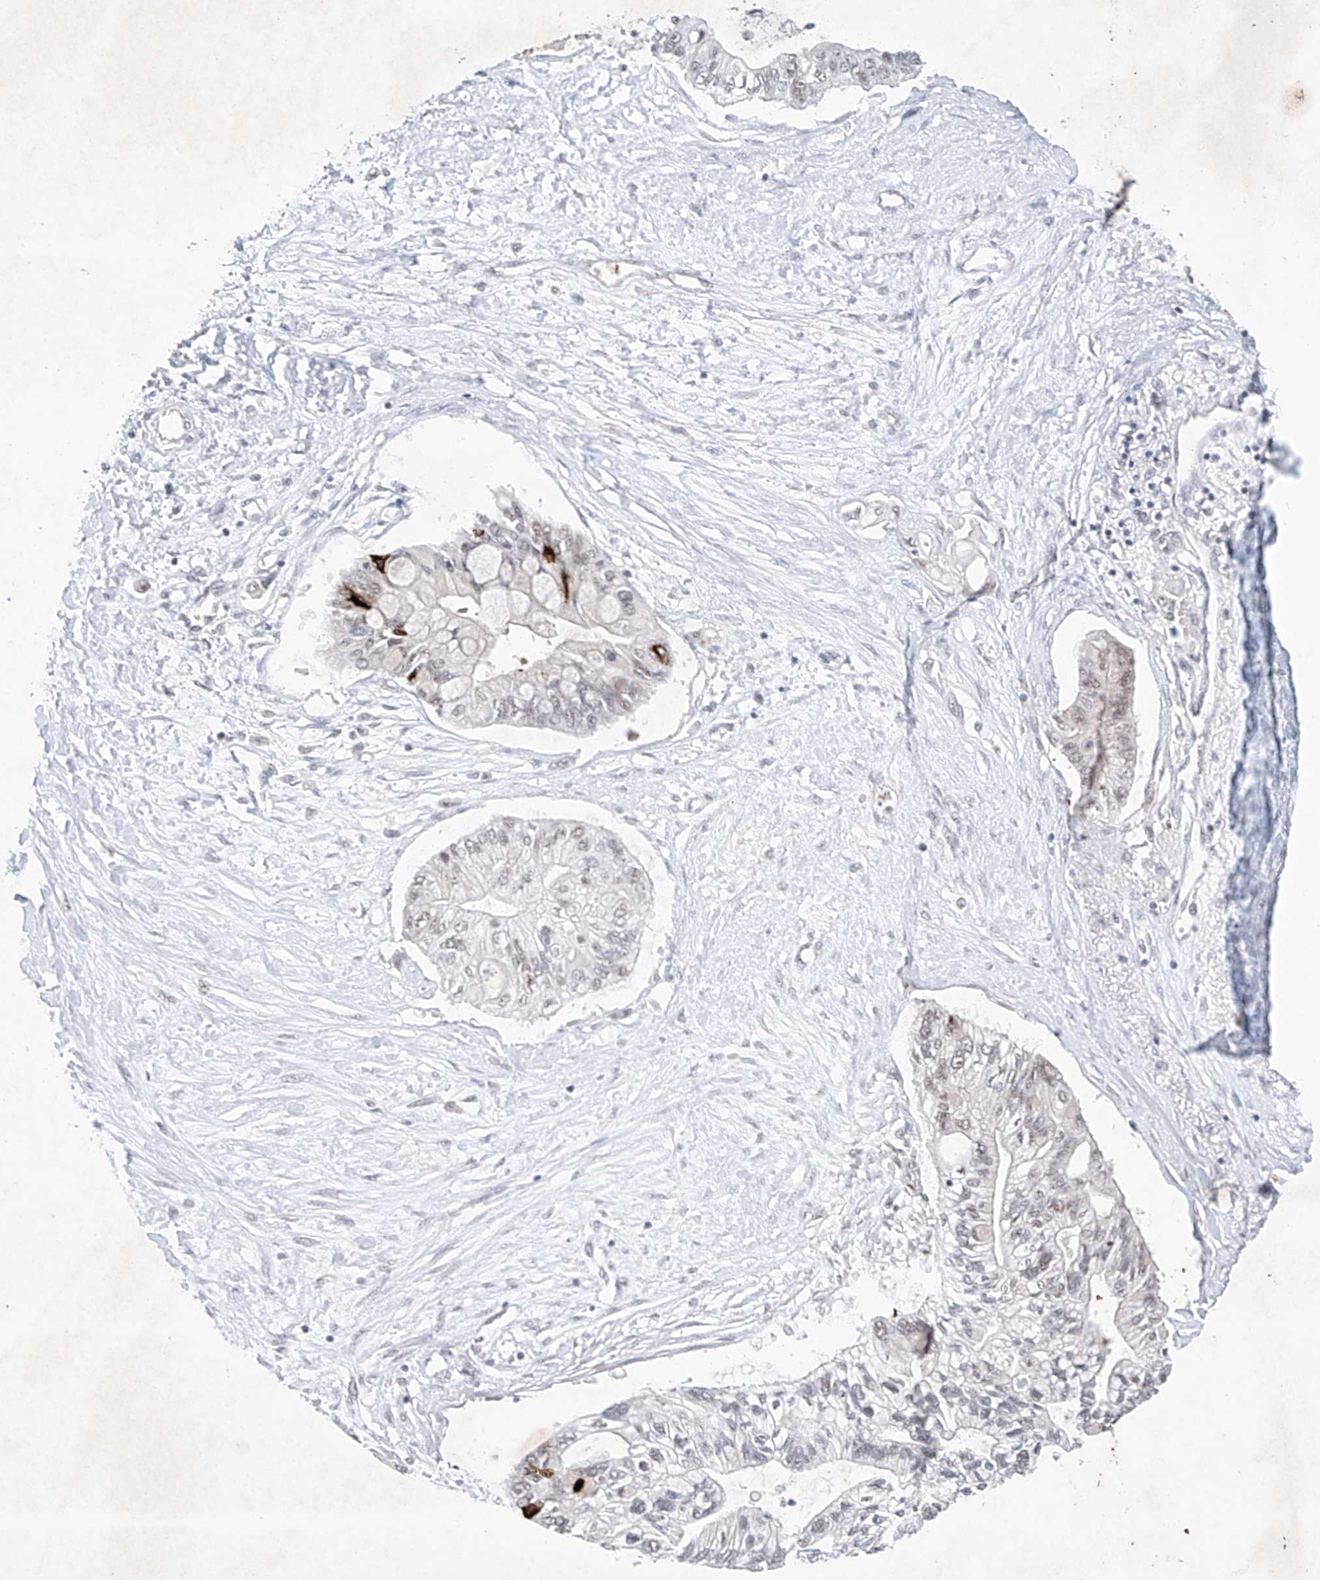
{"staining": {"intensity": "negative", "quantity": "none", "location": "none"}, "tissue": "pancreatic cancer", "cell_type": "Tumor cells", "image_type": "cancer", "snomed": [{"axis": "morphology", "description": "Adenocarcinoma, NOS"}, {"axis": "topography", "description": "Pancreas"}], "caption": "Immunohistochemical staining of human pancreatic adenocarcinoma exhibits no significant staining in tumor cells.", "gene": "FASTK", "patient": {"sex": "female", "age": 77}}